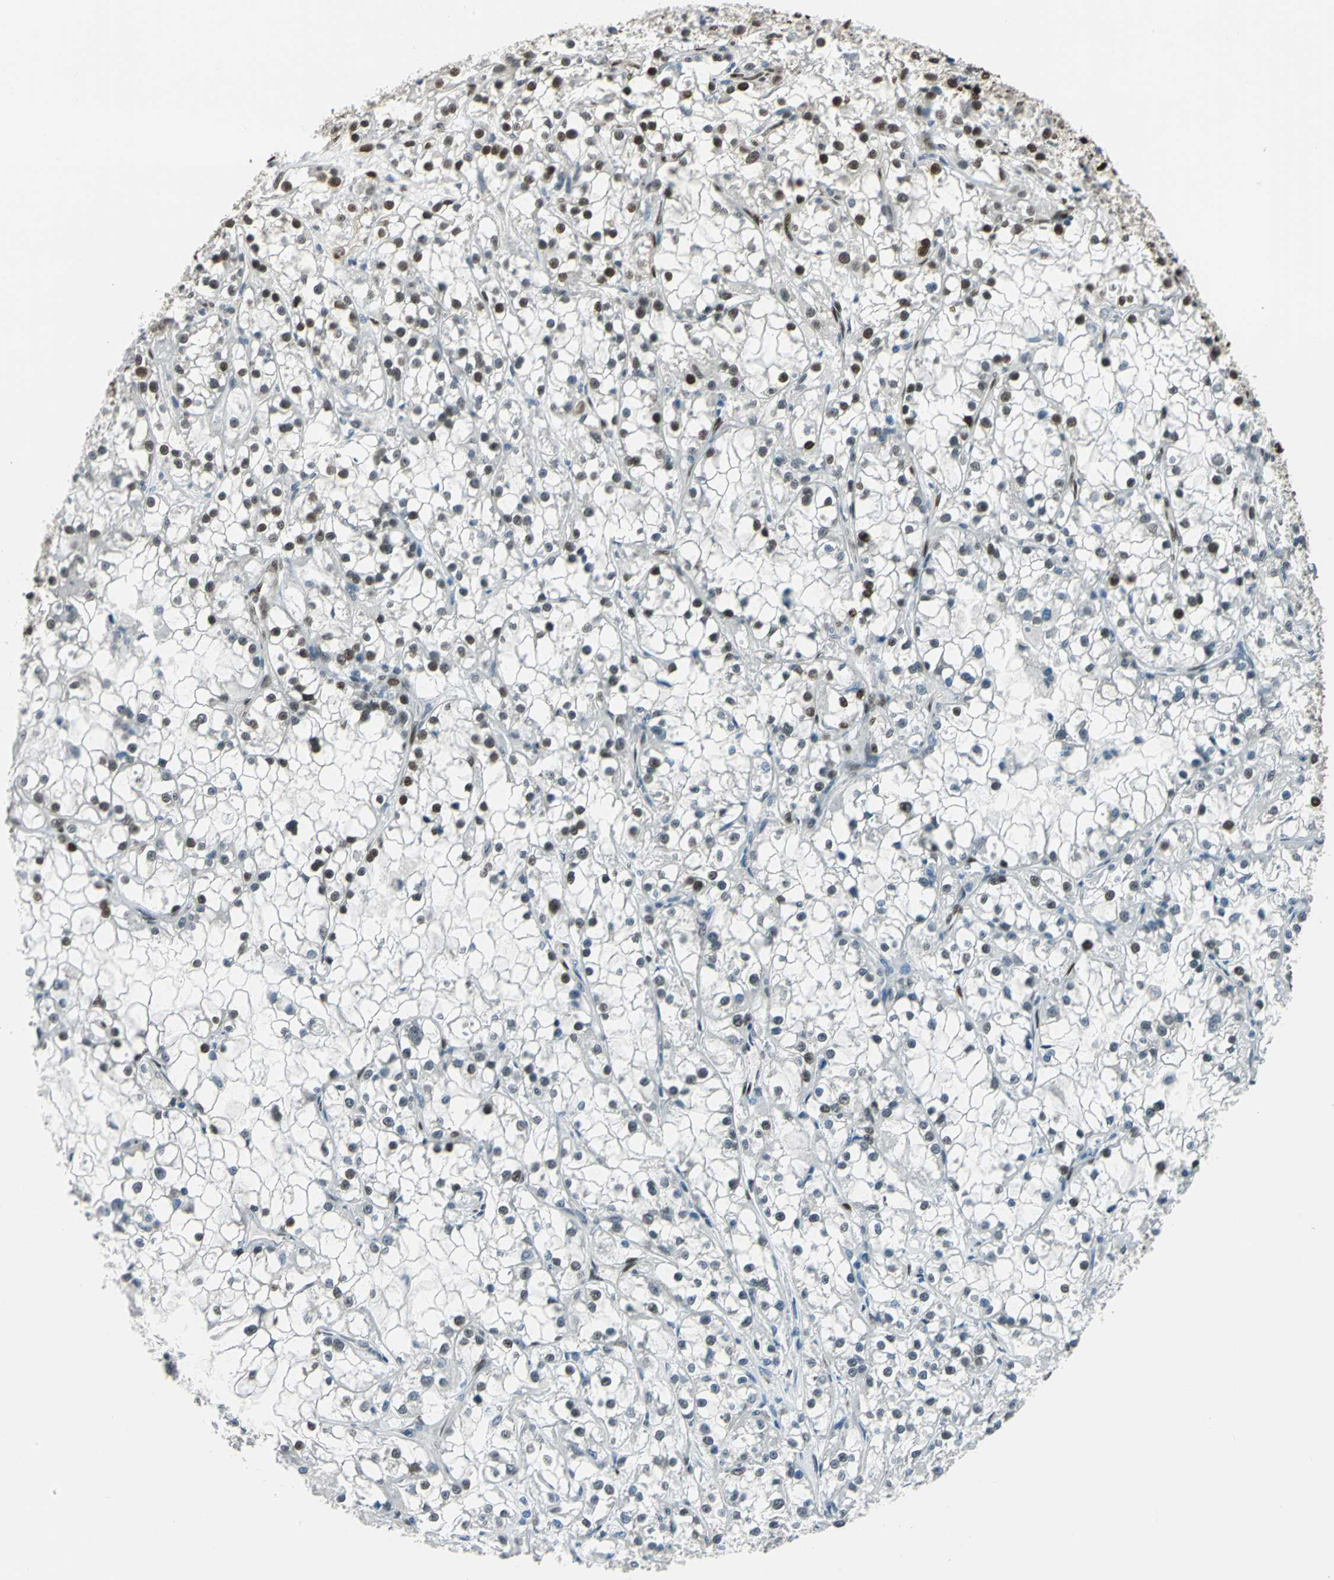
{"staining": {"intensity": "moderate", "quantity": "25%-75%", "location": "nuclear"}, "tissue": "renal cancer", "cell_type": "Tumor cells", "image_type": "cancer", "snomed": [{"axis": "morphology", "description": "Adenocarcinoma, NOS"}, {"axis": "topography", "description": "Kidney"}], "caption": "IHC (DAB (3,3'-diaminobenzidine)) staining of human adenocarcinoma (renal) demonstrates moderate nuclear protein staining in about 25%-75% of tumor cells.", "gene": "NFIA", "patient": {"sex": "female", "age": 52}}